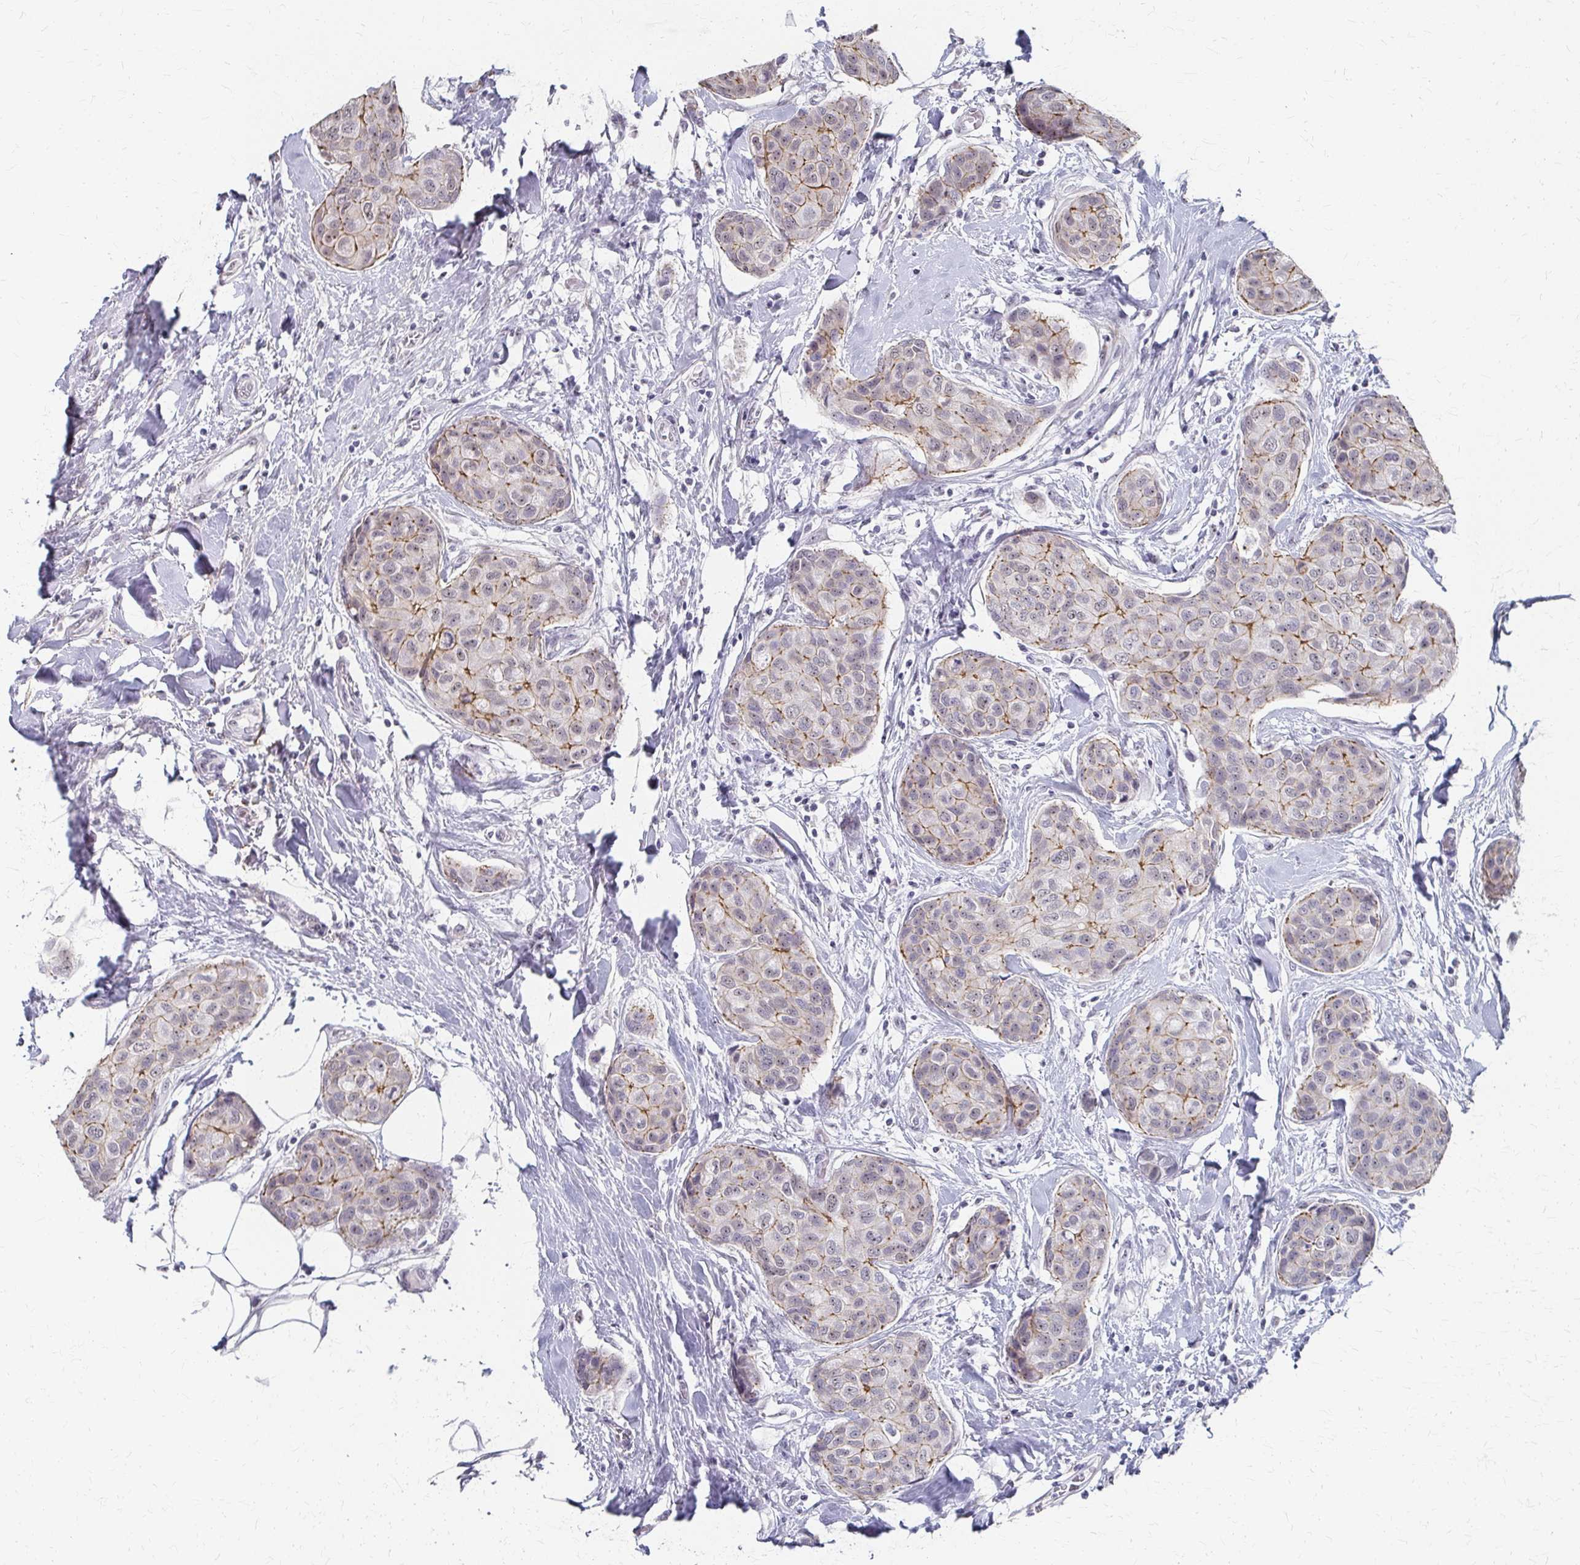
{"staining": {"intensity": "moderate", "quantity": "25%-75%", "location": "cytoplasmic/membranous"}, "tissue": "breast cancer", "cell_type": "Tumor cells", "image_type": "cancer", "snomed": [{"axis": "morphology", "description": "Duct carcinoma"}, {"axis": "topography", "description": "Breast"}], "caption": "High-power microscopy captured an immunohistochemistry image of breast infiltrating ductal carcinoma, revealing moderate cytoplasmic/membranous positivity in approximately 25%-75% of tumor cells.", "gene": "PES1", "patient": {"sex": "female", "age": 80}}